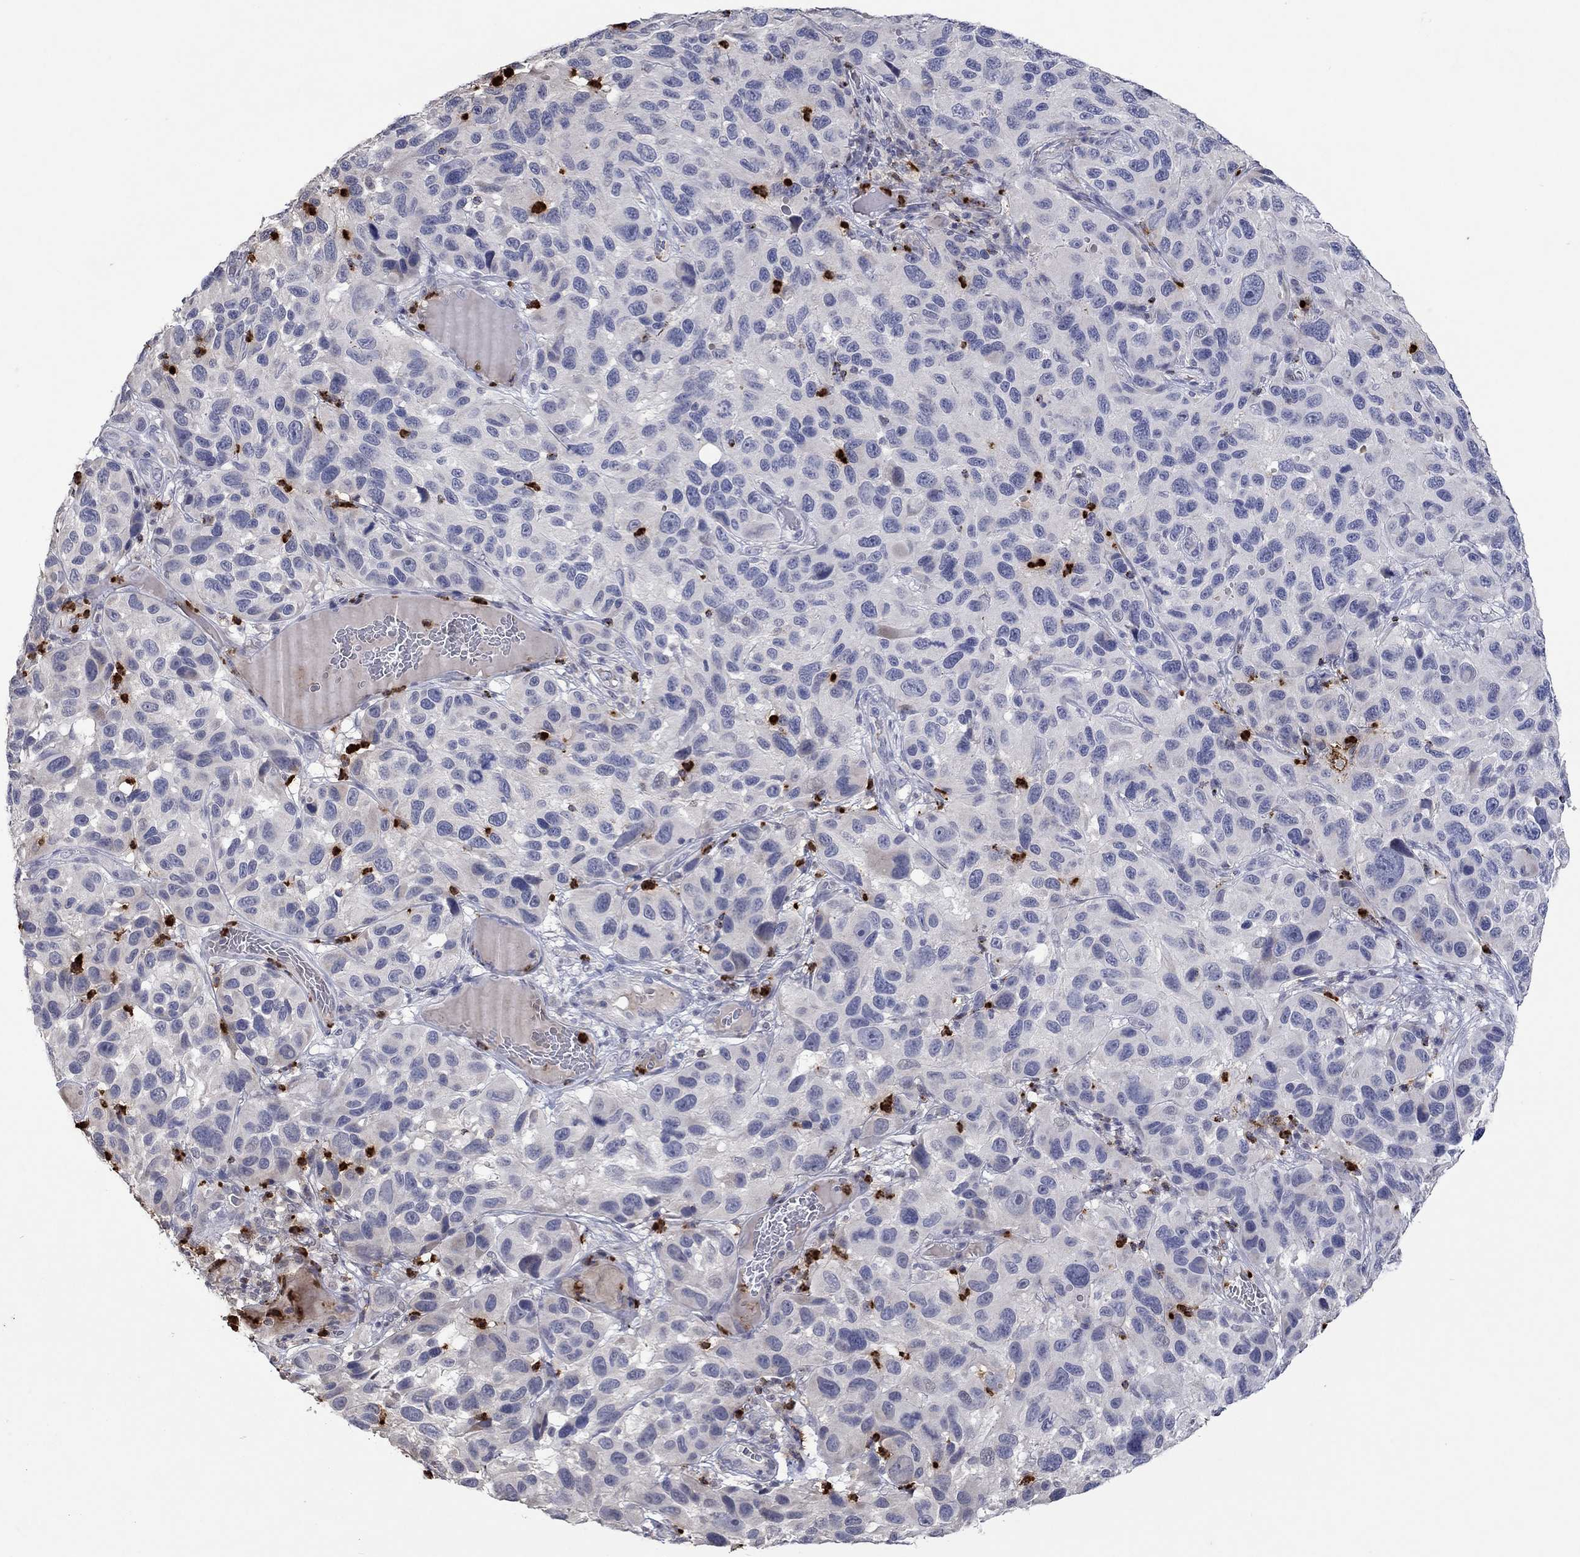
{"staining": {"intensity": "negative", "quantity": "none", "location": "none"}, "tissue": "melanoma", "cell_type": "Tumor cells", "image_type": "cancer", "snomed": [{"axis": "morphology", "description": "Malignant melanoma, NOS"}, {"axis": "topography", "description": "Skin"}], "caption": "Photomicrograph shows no protein positivity in tumor cells of melanoma tissue.", "gene": "CCL5", "patient": {"sex": "male", "age": 53}}